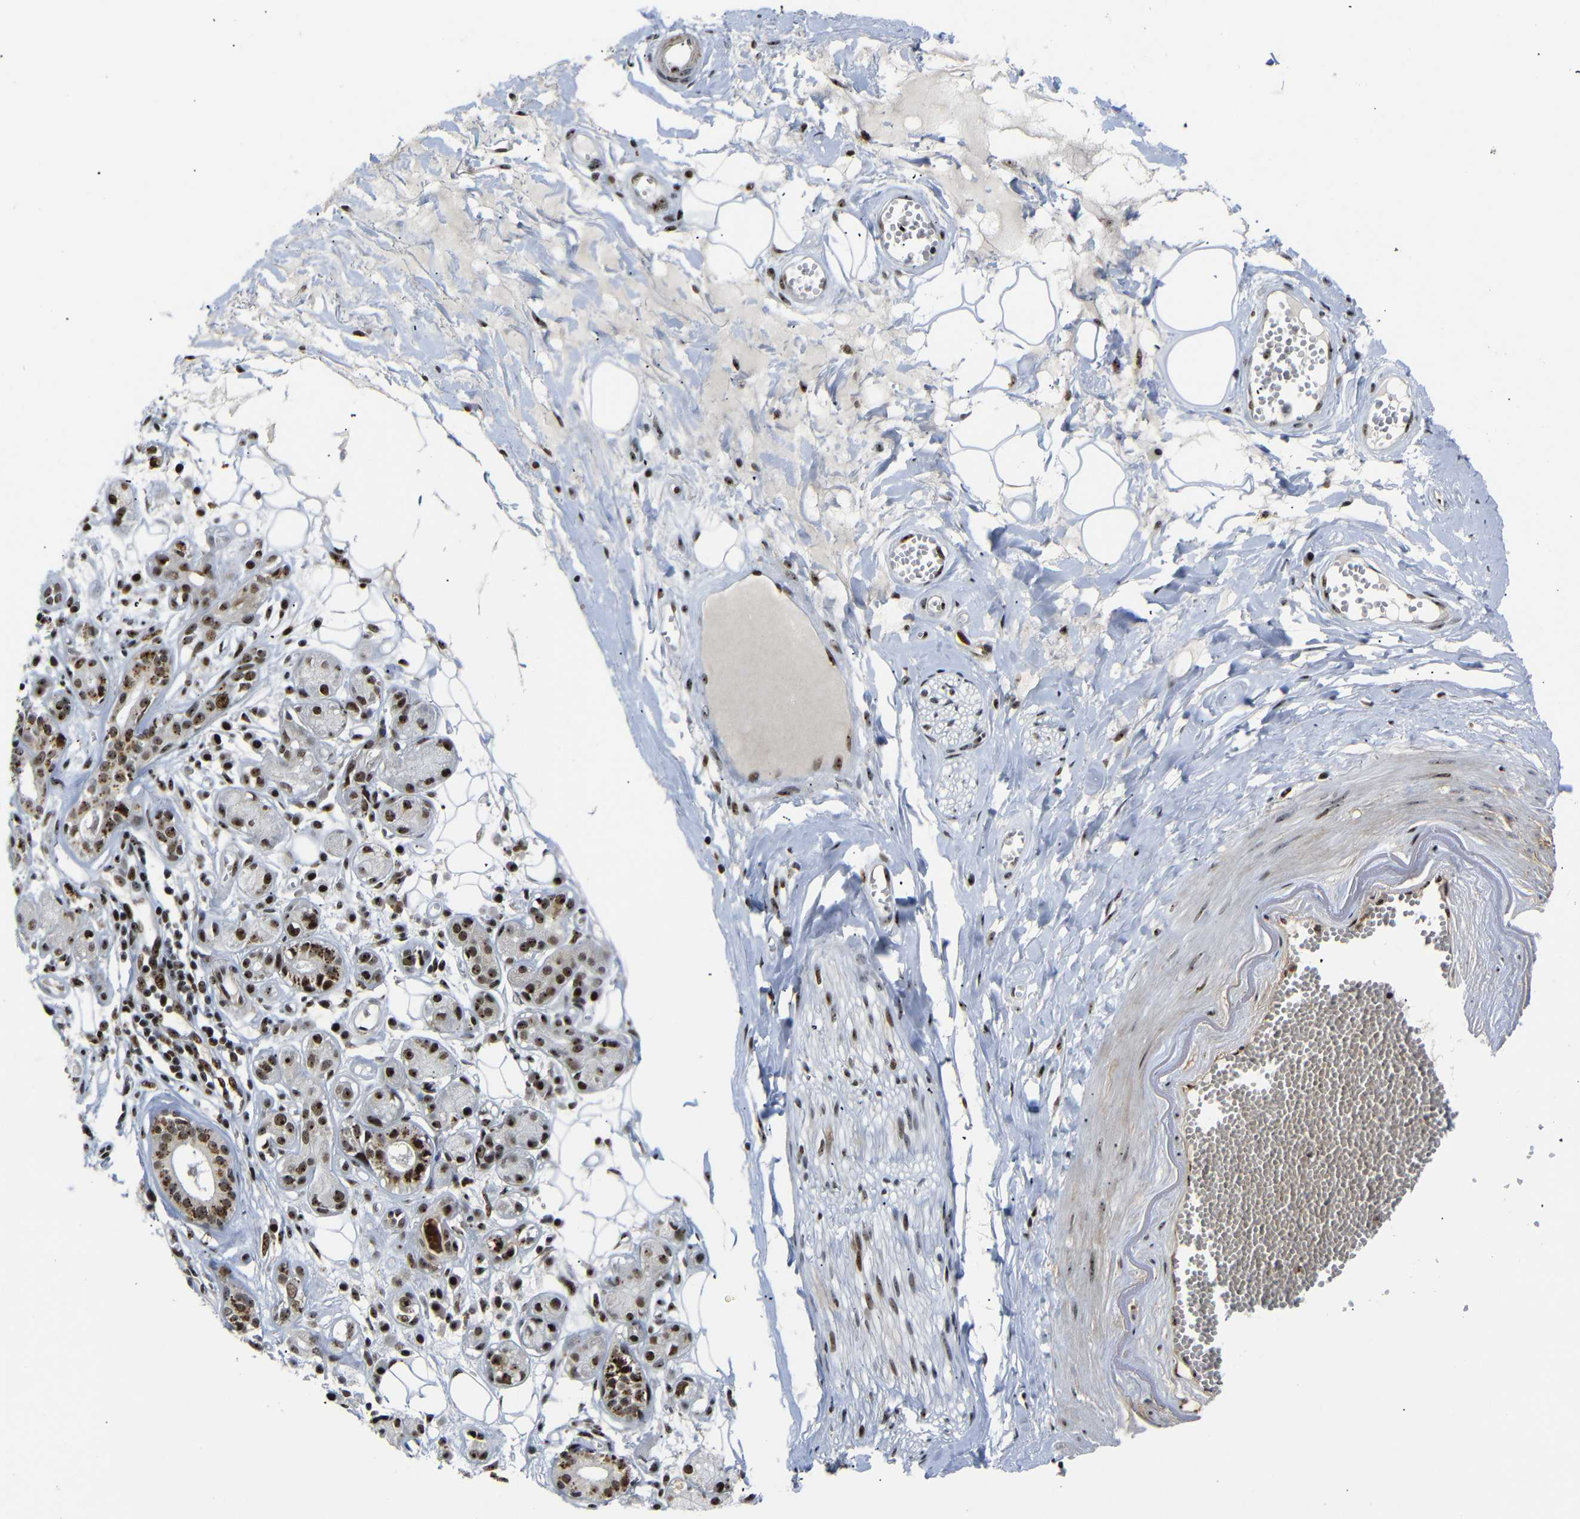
{"staining": {"intensity": "moderate", "quantity": ">75%", "location": "nuclear"}, "tissue": "adipose tissue", "cell_type": "Adipocytes", "image_type": "normal", "snomed": [{"axis": "morphology", "description": "Normal tissue, NOS"}, {"axis": "morphology", "description": "Inflammation, NOS"}, {"axis": "topography", "description": "Salivary gland"}, {"axis": "topography", "description": "Peripheral nerve tissue"}], "caption": "A histopathology image of human adipose tissue stained for a protein exhibits moderate nuclear brown staining in adipocytes.", "gene": "SETDB2", "patient": {"sex": "female", "age": 75}}